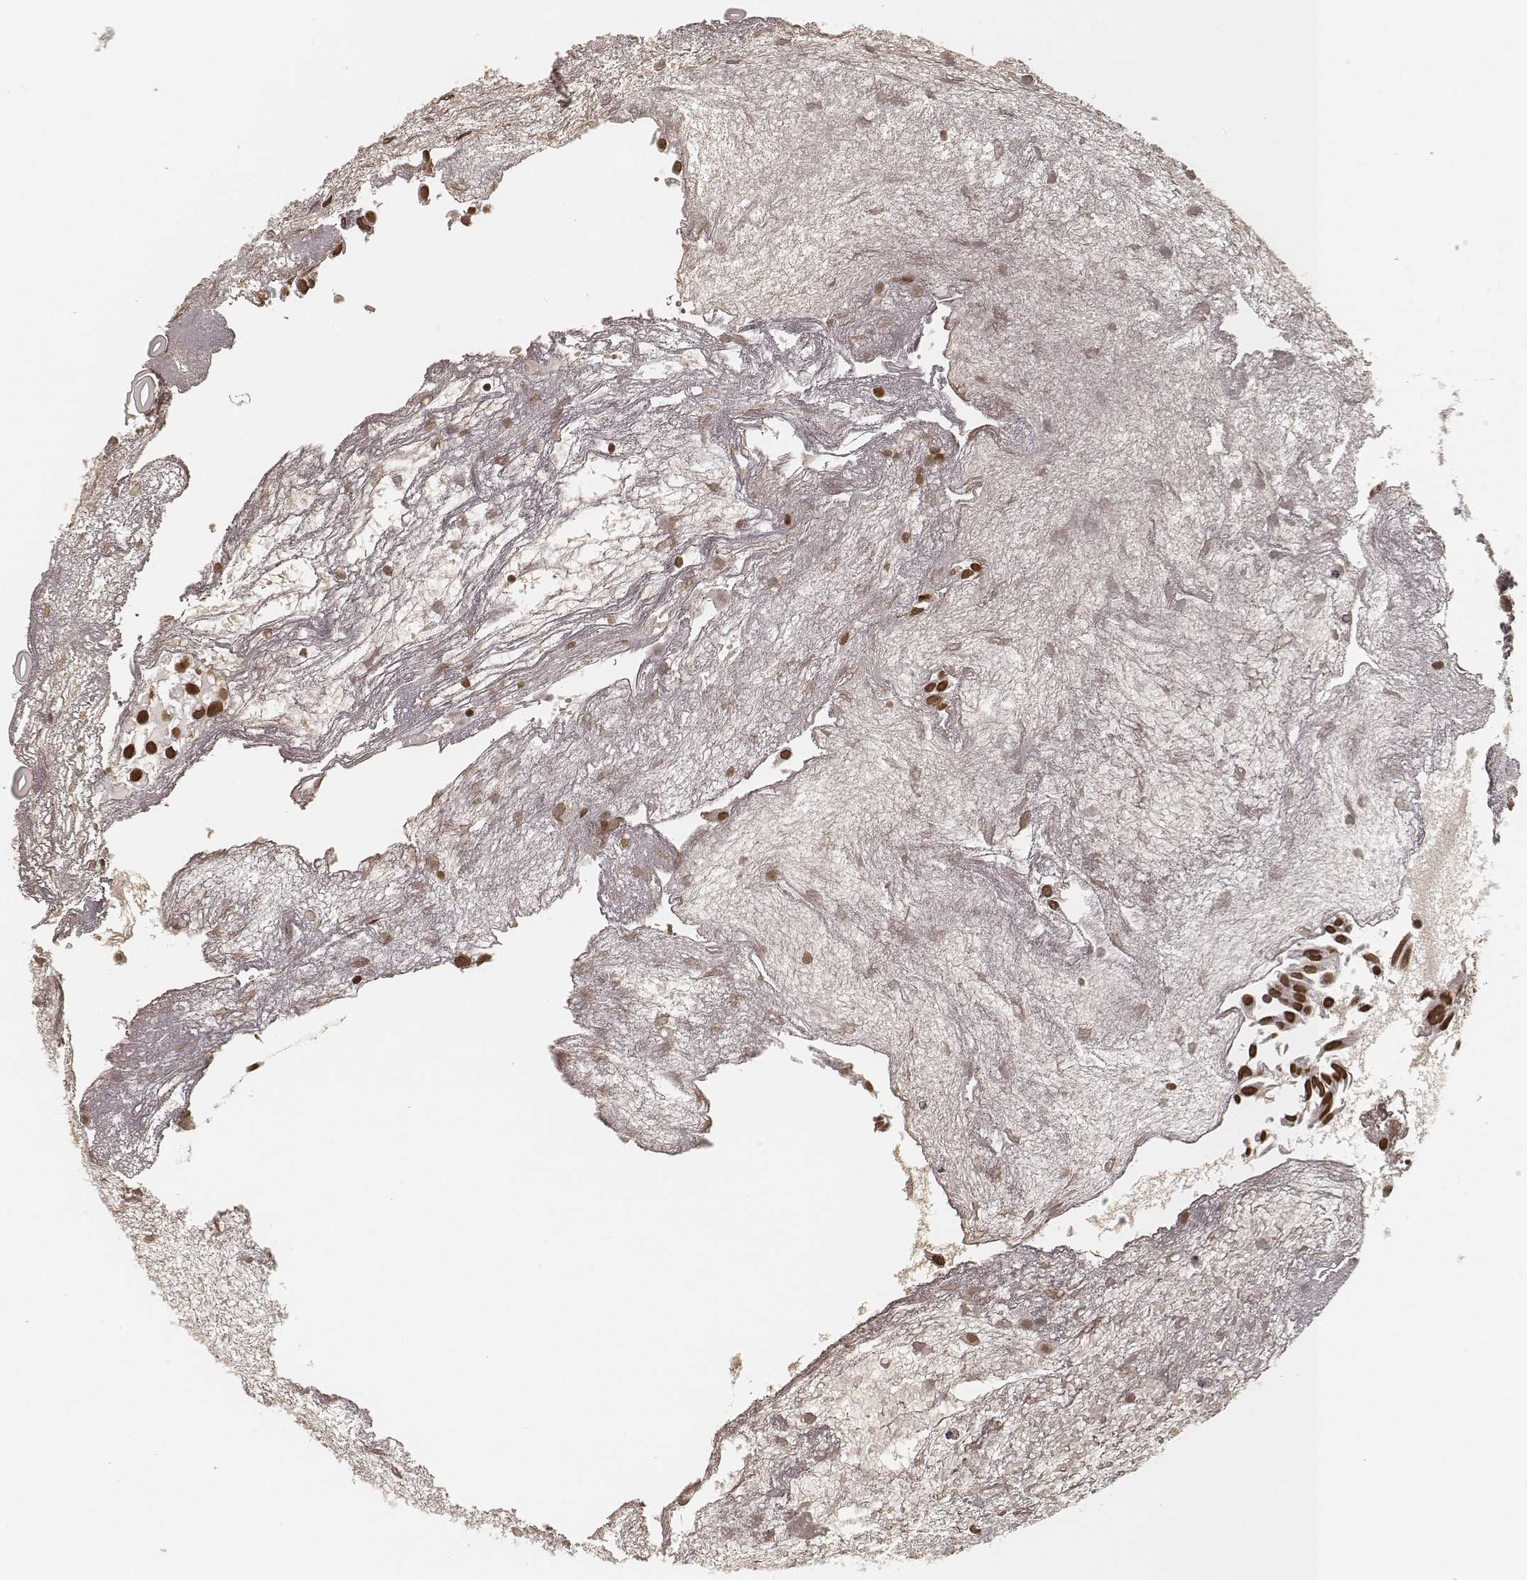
{"staining": {"intensity": "strong", "quantity": ">75%", "location": "nuclear"}, "tissue": "urothelial cancer", "cell_type": "Tumor cells", "image_type": "cancer", "snomed": [{"axis": "morphology", "description": "Urothelial carcinoma, Low grade"}, {"axis": "topography", "description": "Urinary bladder"}], "caption": "Immunohistochemistry image of human urothelial cancer stained for a protein (brown), which shows high levels of strong nuclear expression in approximately >75% of tumor cells.", "gene": "HMGA2", "patient": {"sex": "male", "age": 79}}